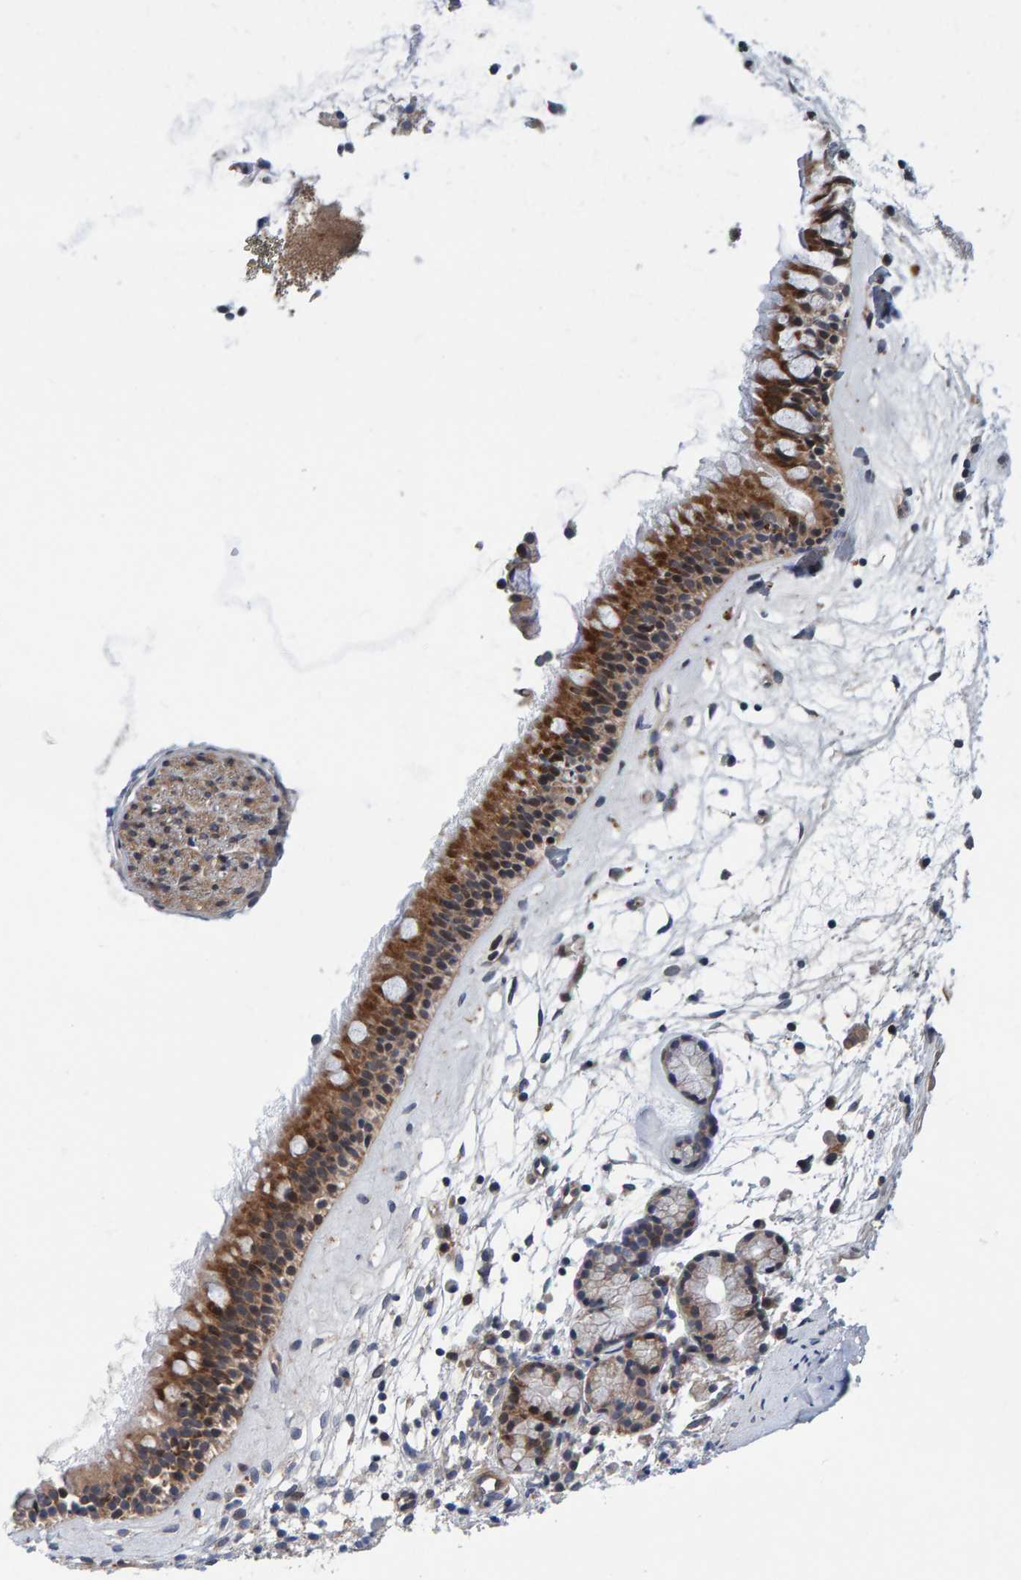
{"staining": {"intensity": "moderate", "quantity": ">75%", "location": "cytoplasmic/membranous"}, "tissue": "nasopharynx", "cell_type": "Respiratory epithelial cells", "image_type": "normal", "snomed": [{"axis": "morphology", "description": "Normal tissue, NOS"}, {"axis": "topography", "description": "Nasopharynx"}], "caption": "Human nasopharynx stained with a brown dye displays moderate cytoplasmic/membranous positive staining in approximately >75% of respiratory epithelial cells.", "gene": "MFSD6L", "patient": {"sex": "female", "age": 42}}